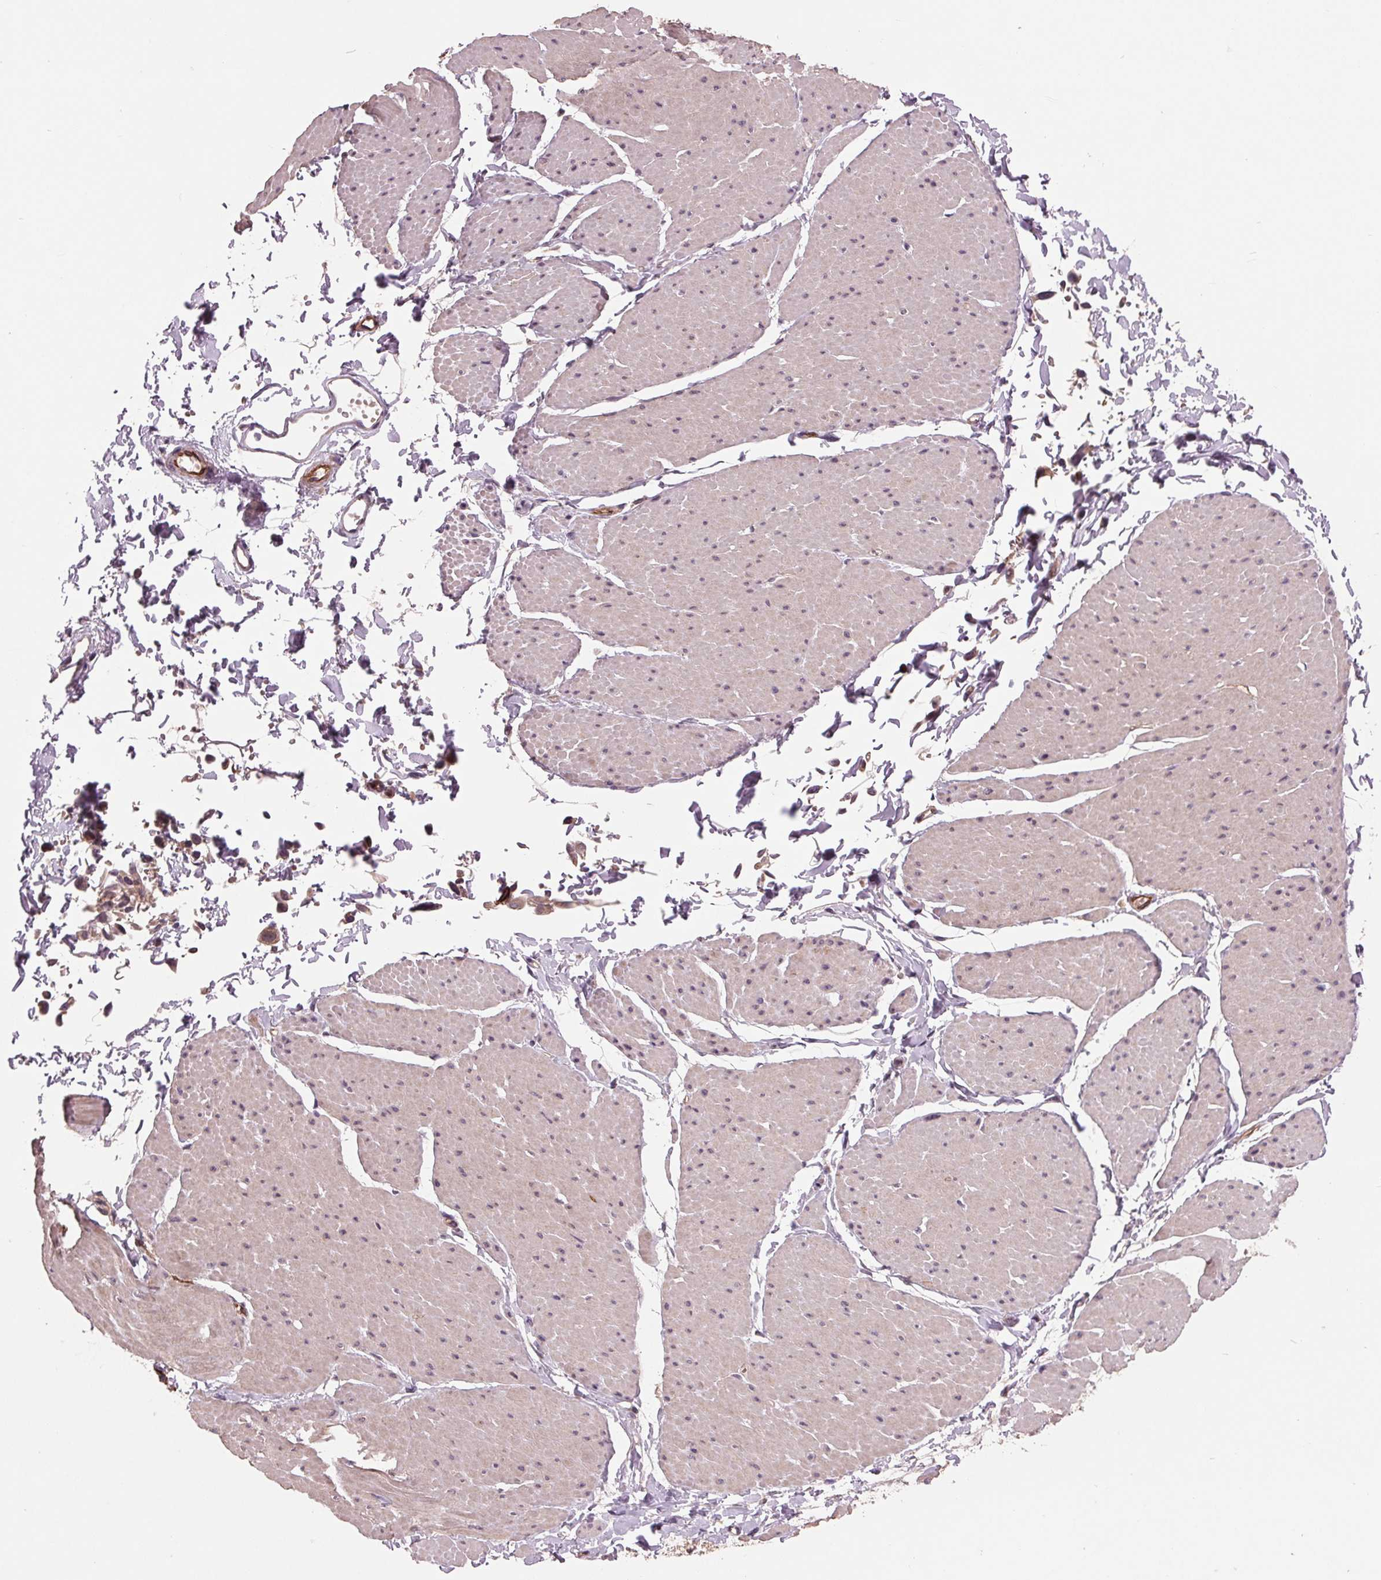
{"staining": {"intensity": "negative", "quantity": "none", "location": "none"}, "tissue": "adipose tissue", "cell_type": "Adipocytes", "image_type": "normal", "snomed": [{"axis": "morphology", "description": "Normal tissue, NOS"}, {"axis": "topography", "description": "Smooth muscle"}, {"axis": "topography", "description": "Peripheral nerve tissue"}], "caption": "This is an immunohistochemistry micrograph of normal adipose tissue. There is no positivity in adipocytes.", "gene": "MAPK8", "patient": {"sex": "male", "age": 58}}